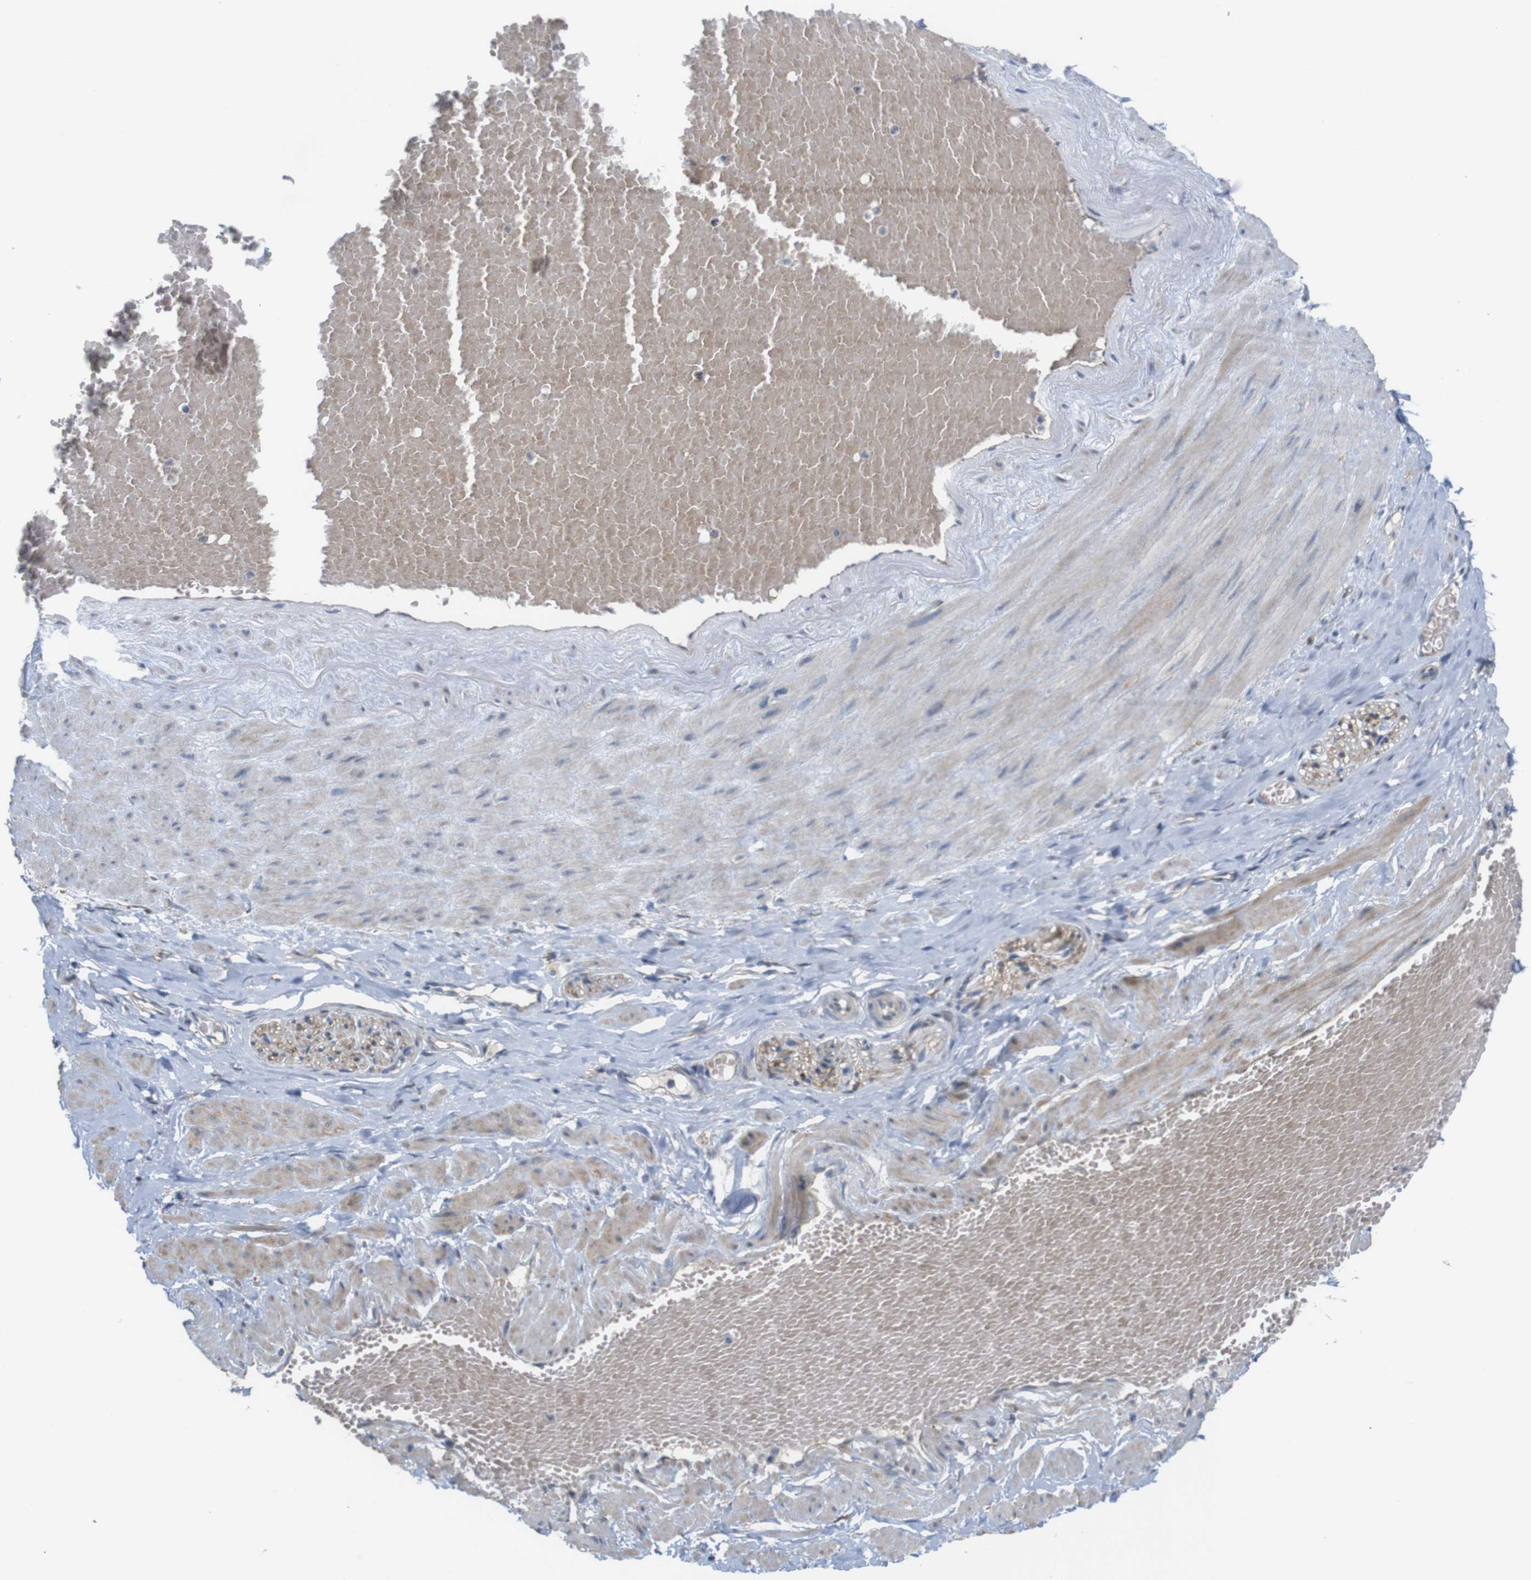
{"staining": {"intensity": "weak", "quantity": "25%-75%", "location": "cytoplasmic/membranous"}, "tissue": "adipose tissue", "cell_type": "Adipocytes", "image_type": "normal", "snomed": [{"axis": "morphology", "description": "Normal tissue, NOS"}, {"axis": "topography", "description": "Soft tissue"}, {"axis": "topography", "description": "Vascular tissue"}], "caption": "This is a photomicrograph of immunohistochemistry staining of benign adipose tissue, which shows weak staining in the cytoplasmic/membranous of adipocytes.", "gene": "PTPRR", "patient": {"sex": "female", "age": 35}}